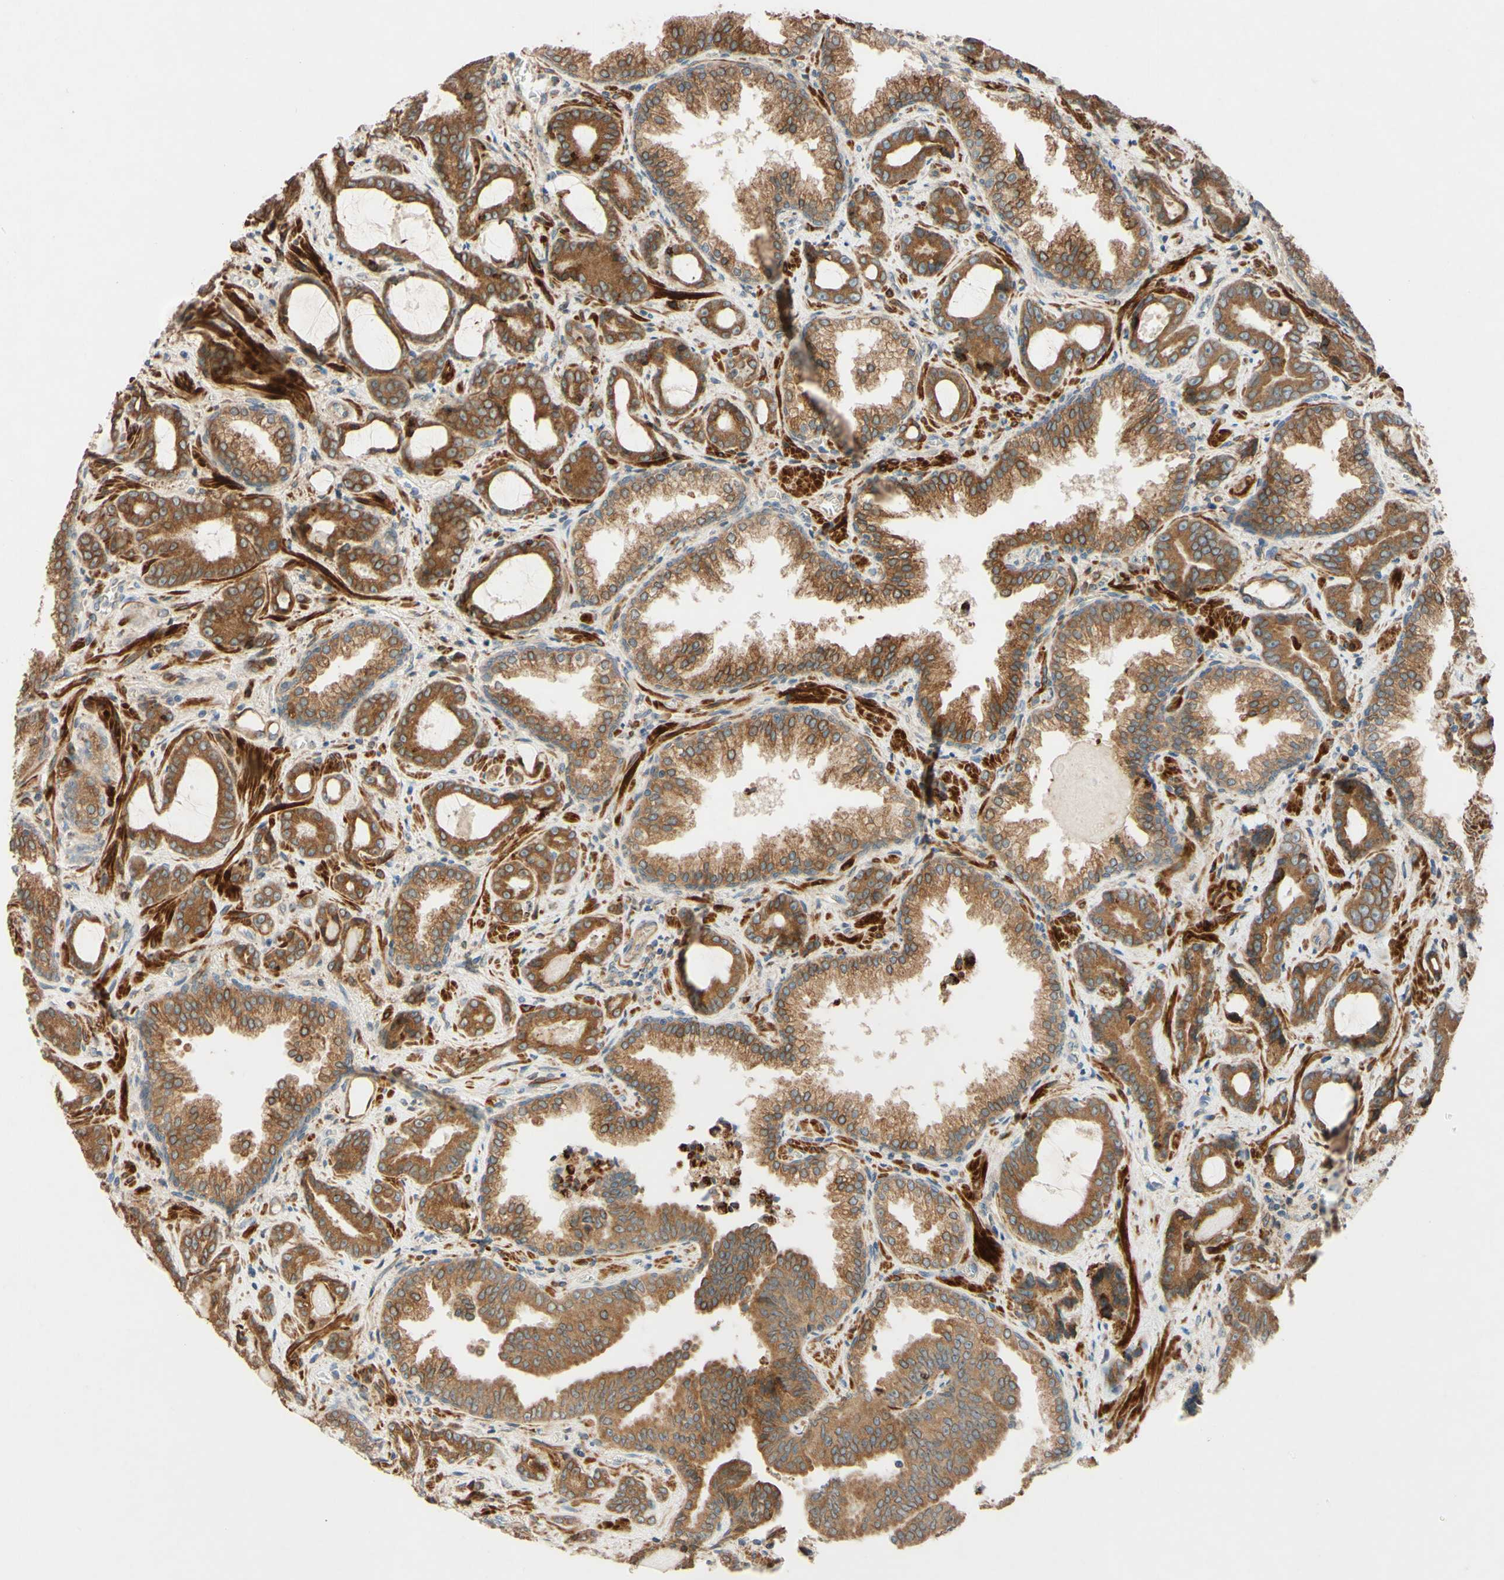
{"staining": {"intensity": "moderate", "quantity": ">75%", "location": "cytoplasmic/membranous,nuclear"}, "tissue": "prostate cancer", "cell_type": "Tumor cells", "image_type": "cancer", "snomed": [{"axis": "morphology", "description": "Adenocarcinoma, Low grade"}, {"axis": "topography", "description": "Prostate"}], "caption": "A histopathology image of human prostate low-grade adenocarcinoma stained for a protein reveals moderate cytoplasmic/membranous and nuclear brown staining in tumor cells.", "gene": "PTPRU", "patient": {"sex": "male", "age": 60}}